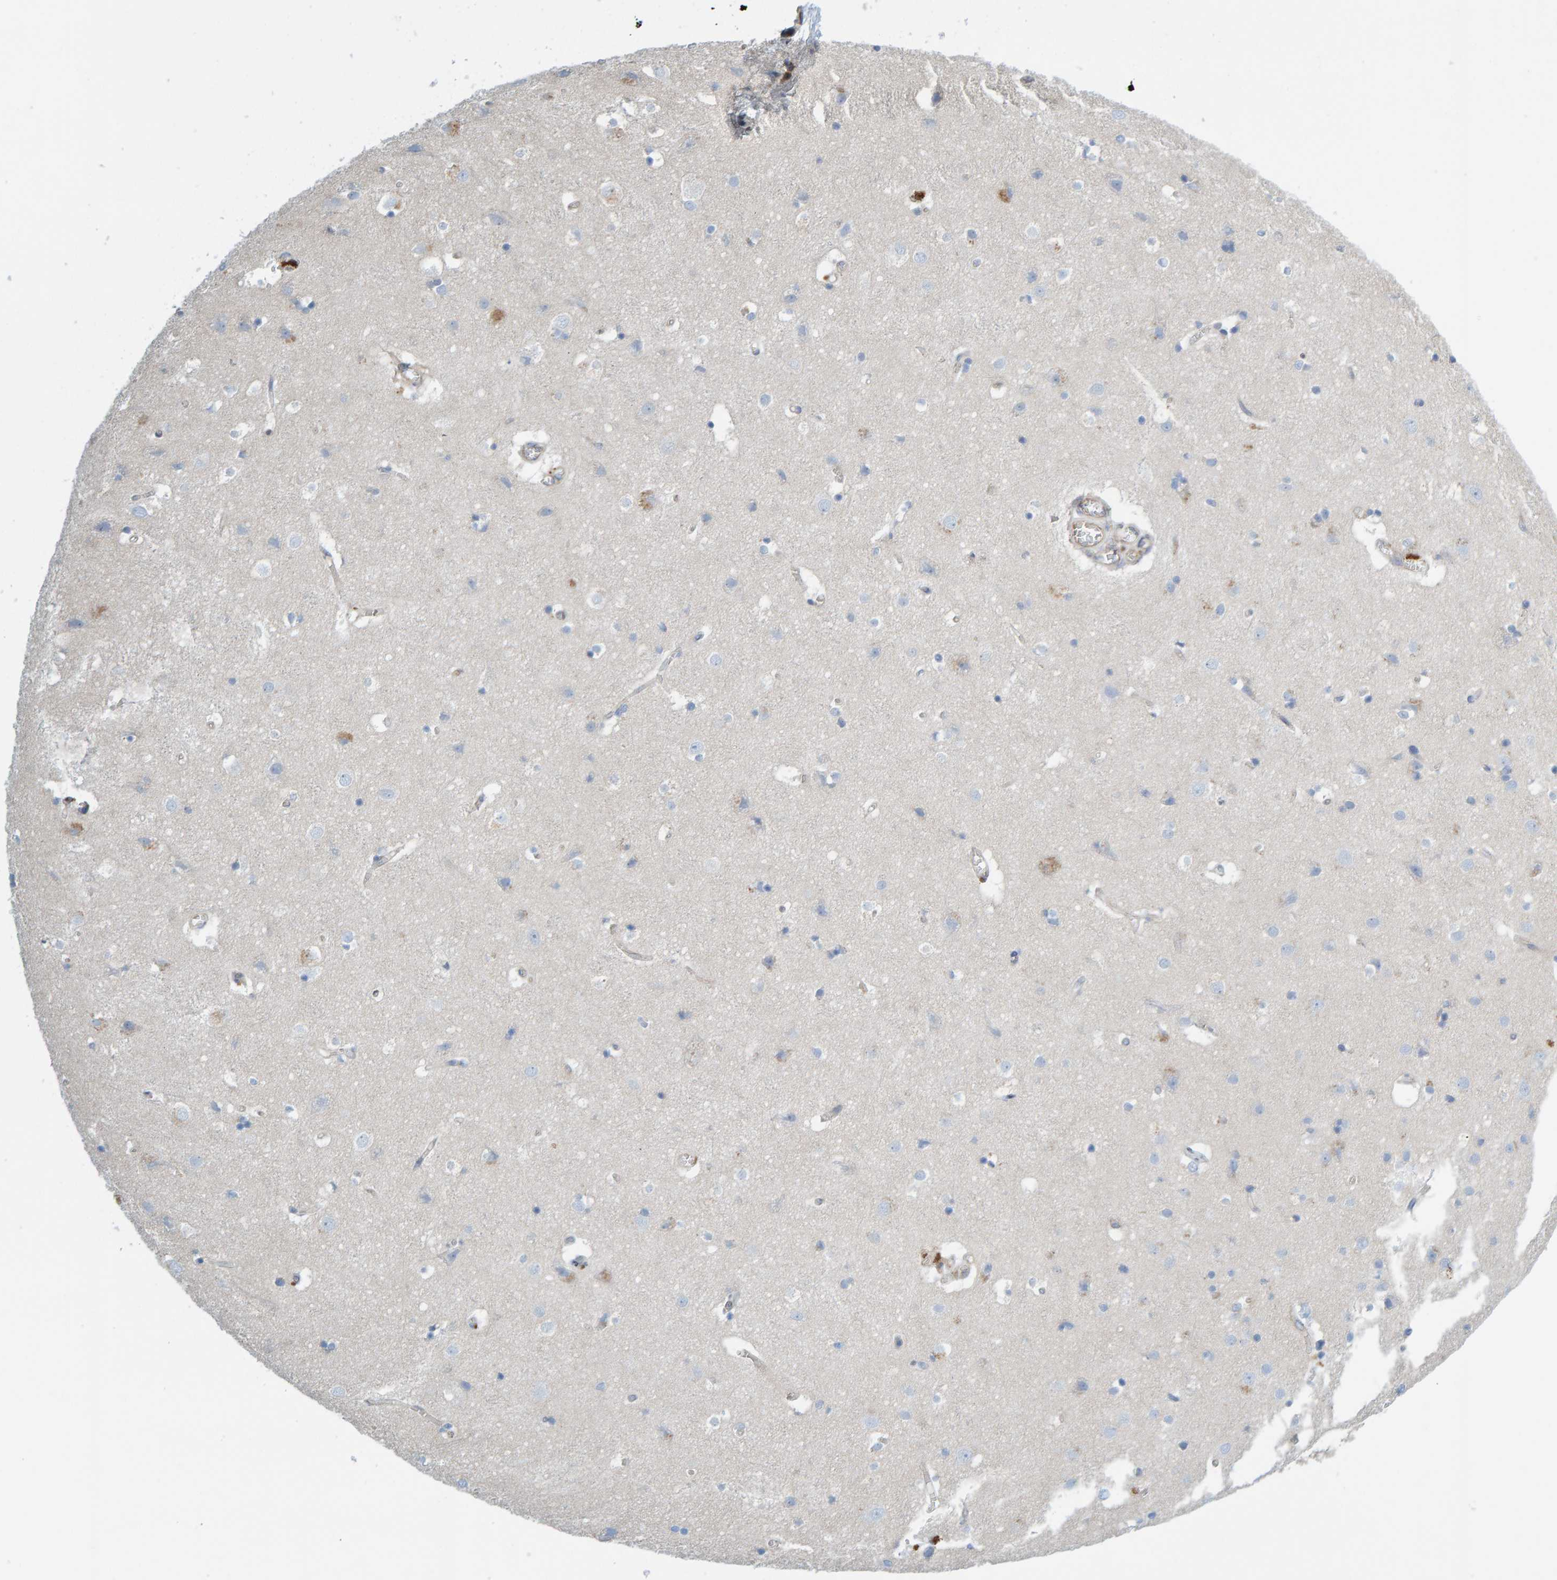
{"staining": {"intensity": "weak", "quantity": "25%-75%", "location": "cytoplasmic/membranous"}, "tissue": "cerebral cortex", "cell_type": "Endothelial cells", "image_type": "normal", "snomed": [{"axis": "morphology", "description": "Normal tissue, NOS"}, {"axis": "topography", "description": "Cerebral cortex"}], "caption": "Immunohistochemical staining of unremarkable human cerebral cortex exhibits 25%-75% levels of weak cytoplasmic/membranous protein expression in about 25%-75% of endothelial cells. The staining was performed using DAB to visualize the protein expression in brown, while the nuclei were stained in blue with hematoxylin (Magnification: 20x).", "gene": "PRKD2", "patient": {"sex": "male", "age": 54}}